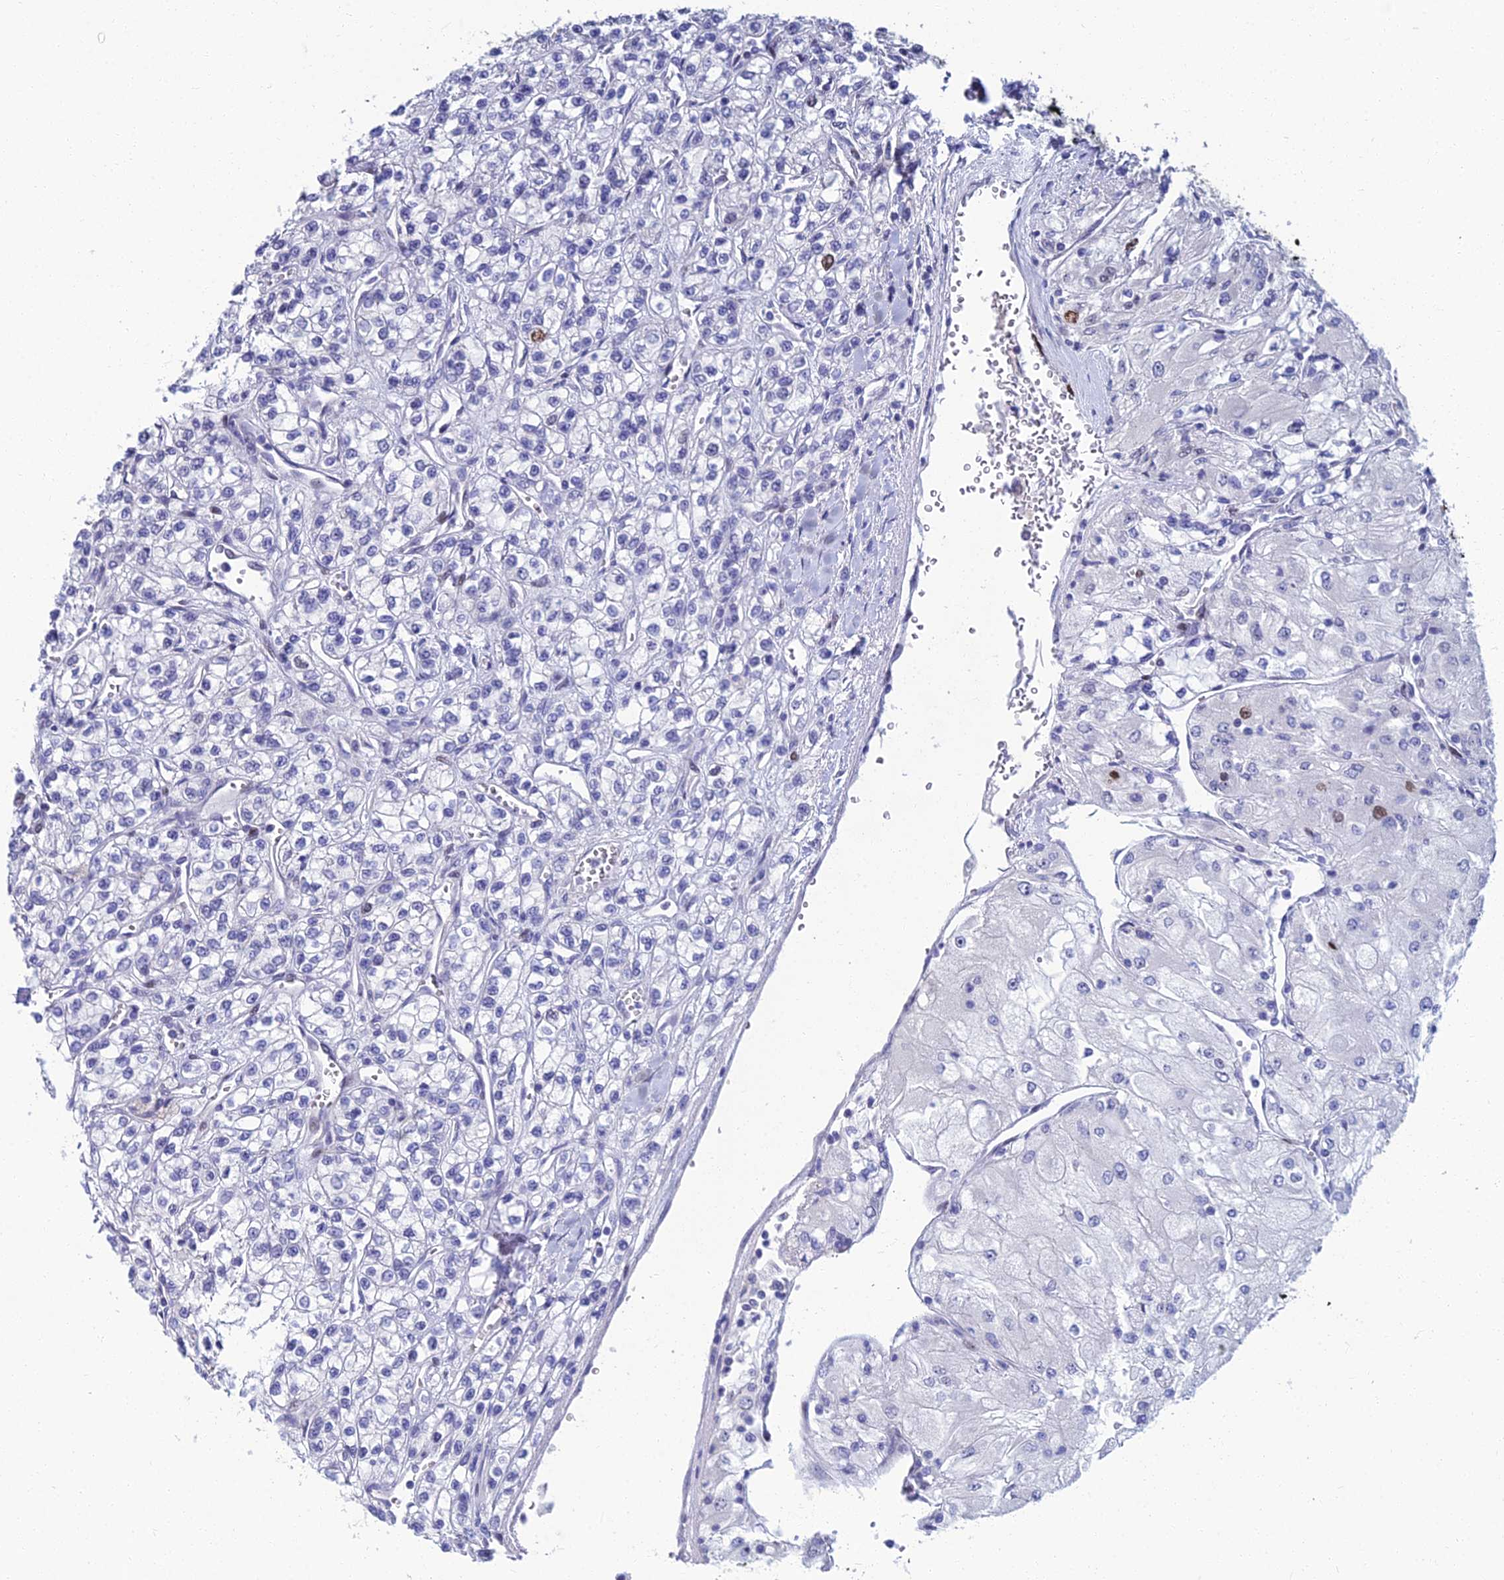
{"staining": {"intensity": "negative", "quantity": "none", "location": "none"}, "tissue": "renal cancer", "cell_type": "Tumor cells", "image_type": "cancer", "snomed": [{"axis": "morphology", "description": "Adenocarcinoma, NOS"}, {"axis": "topography", "description": "Kidney"}], "caption": "Adenocarcinoma (renal) was stained to show a protein in brown. There is no significant positivity in tumor cells.", "gene": "TAF9B", "patient": {"sex": "male", "age": 80}}